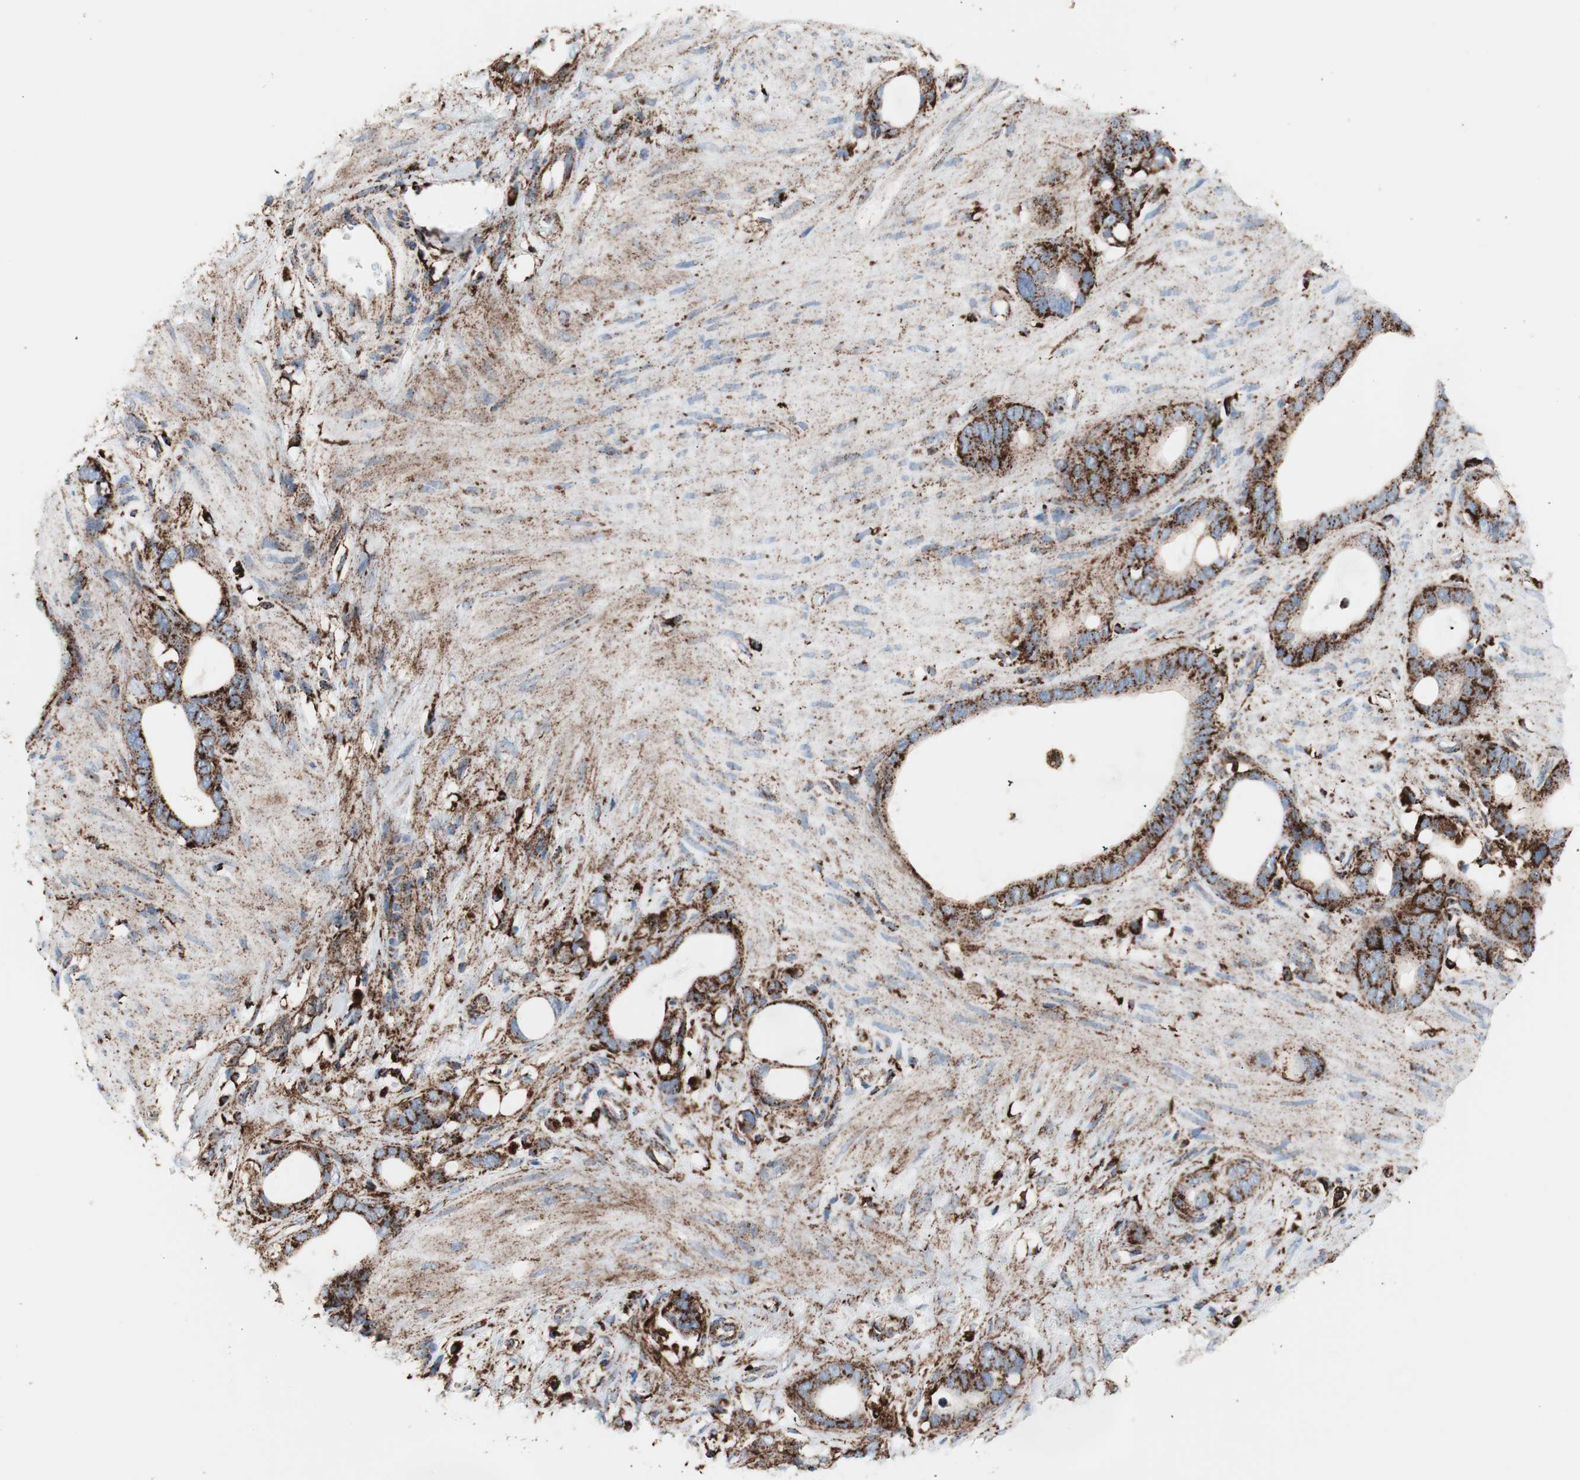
{"staining": {"intensity": "strong", "quantity": ">75%", "location": "cytoplasmic/membranous"}, "tissue": "stomach cancer", "cell_type": "Tumor cells", "image_type": "cancer", "snomed": [{"axis": "morphology", "description": "Adenocarcinoma, NOS"}, {"axis": "topography", "description": "Stomach"}], "caption": "Strong cytoplasmic/membranous staining for a protein is seen in about >75% of tumor cells of adenocarcinoma (stomach) using IHC.", "gene": "LAMP1", "patient": {"sex": "female", "age": 75}}